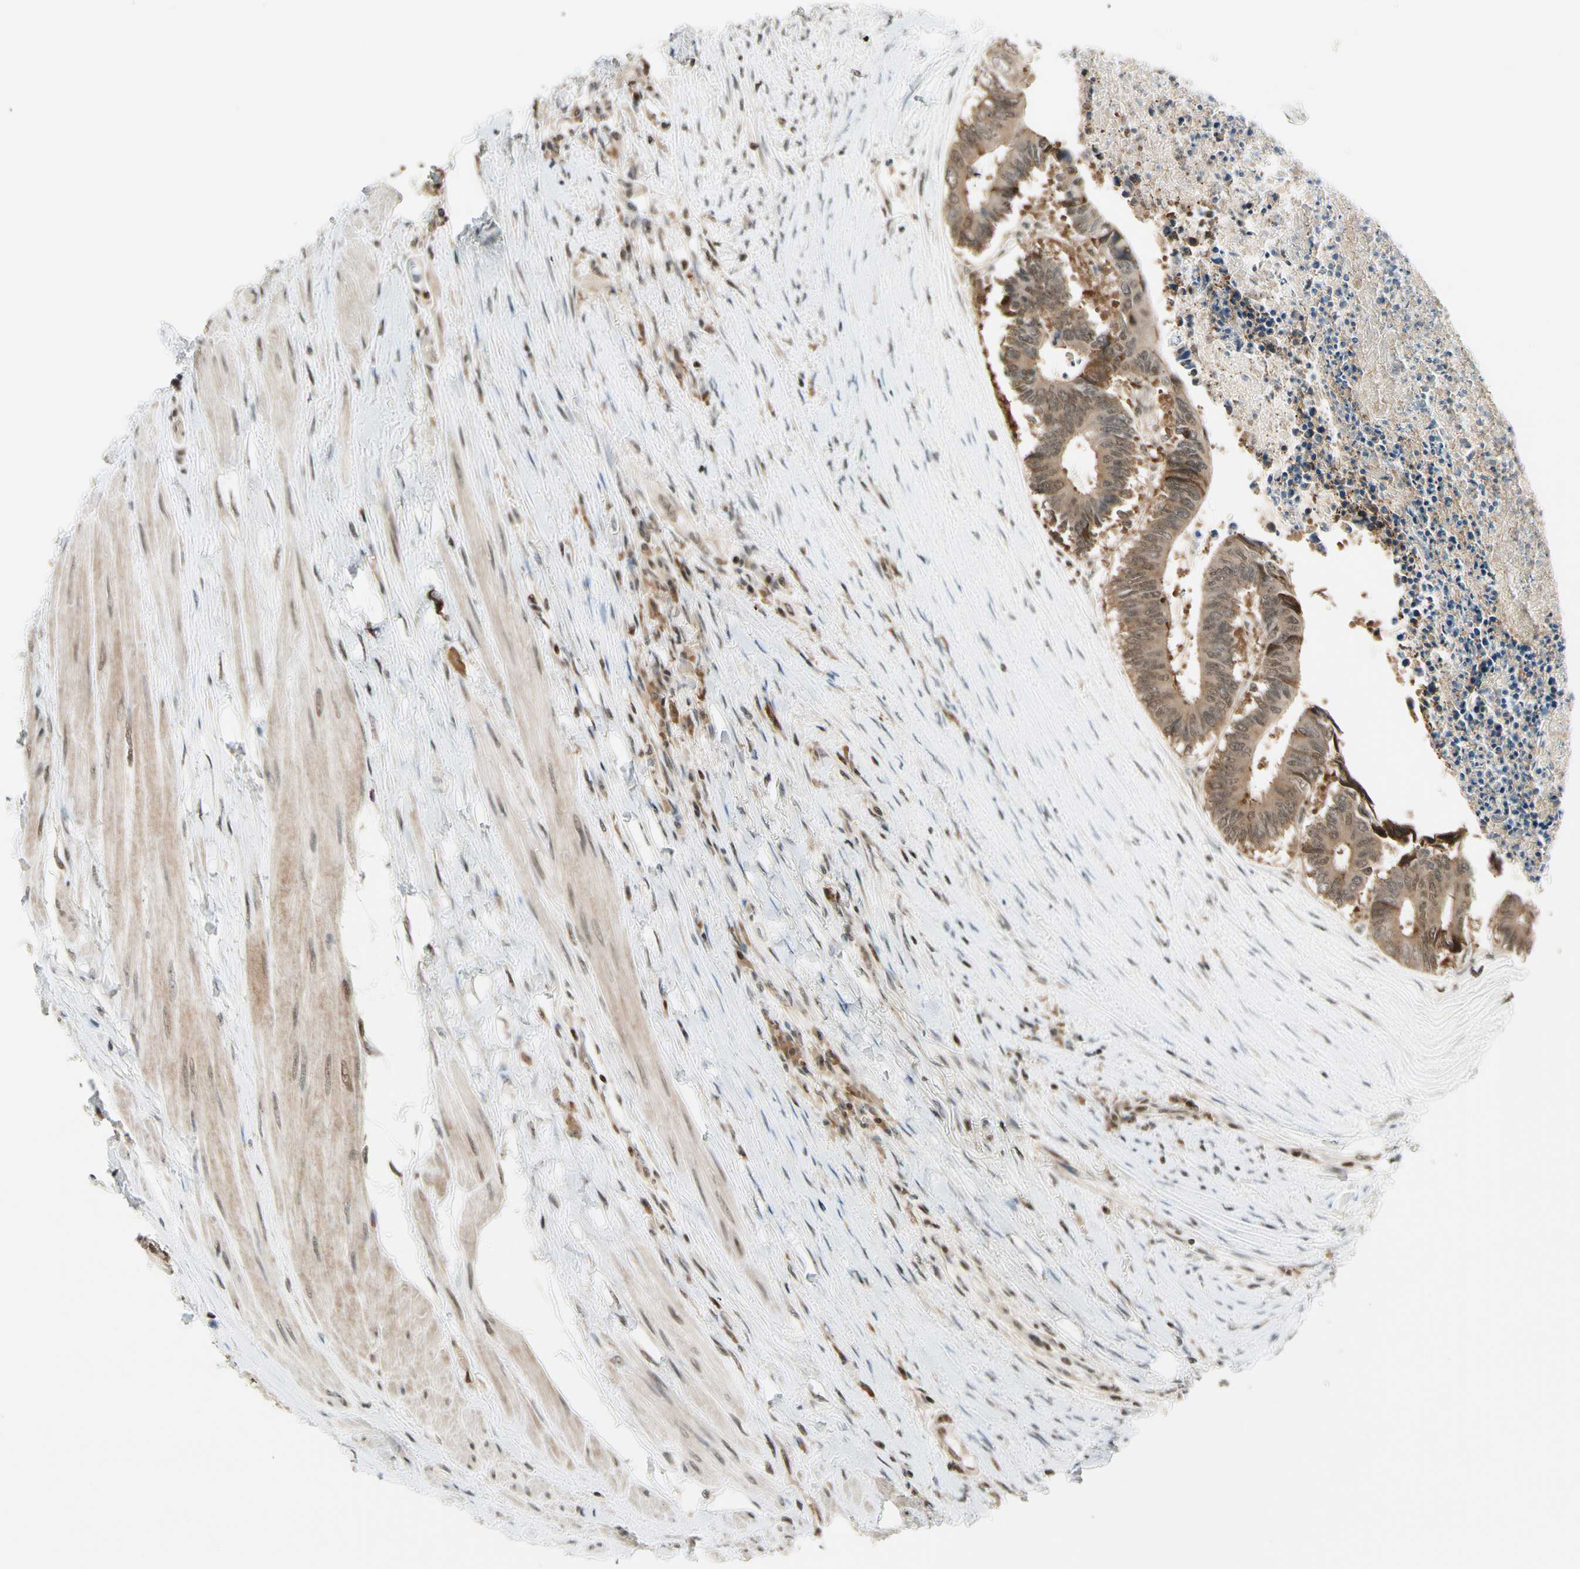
{"staining": {"intensity": "moderate", "quantity": ">75%", "location": "cytoplasmic/membranous,nuclear"}, "tissue": "colorectal cancer", "cell_type": "Tumor cells", "image_type": "cancer", "snomed": [{"axis": "morphology", "description": "Adenocarcinoma, NOS"}, {"axis": "topography", "description": "Rectum"}], "caption": "The micrograph shows staining of adenocarcinoma (colorectal), revealing moderate cytoplasmic/membranous and nuclear protein staining (brown color) within tumor cells.", "gene": "DAXX", "patient": {"sex": "male", "age": 63}}